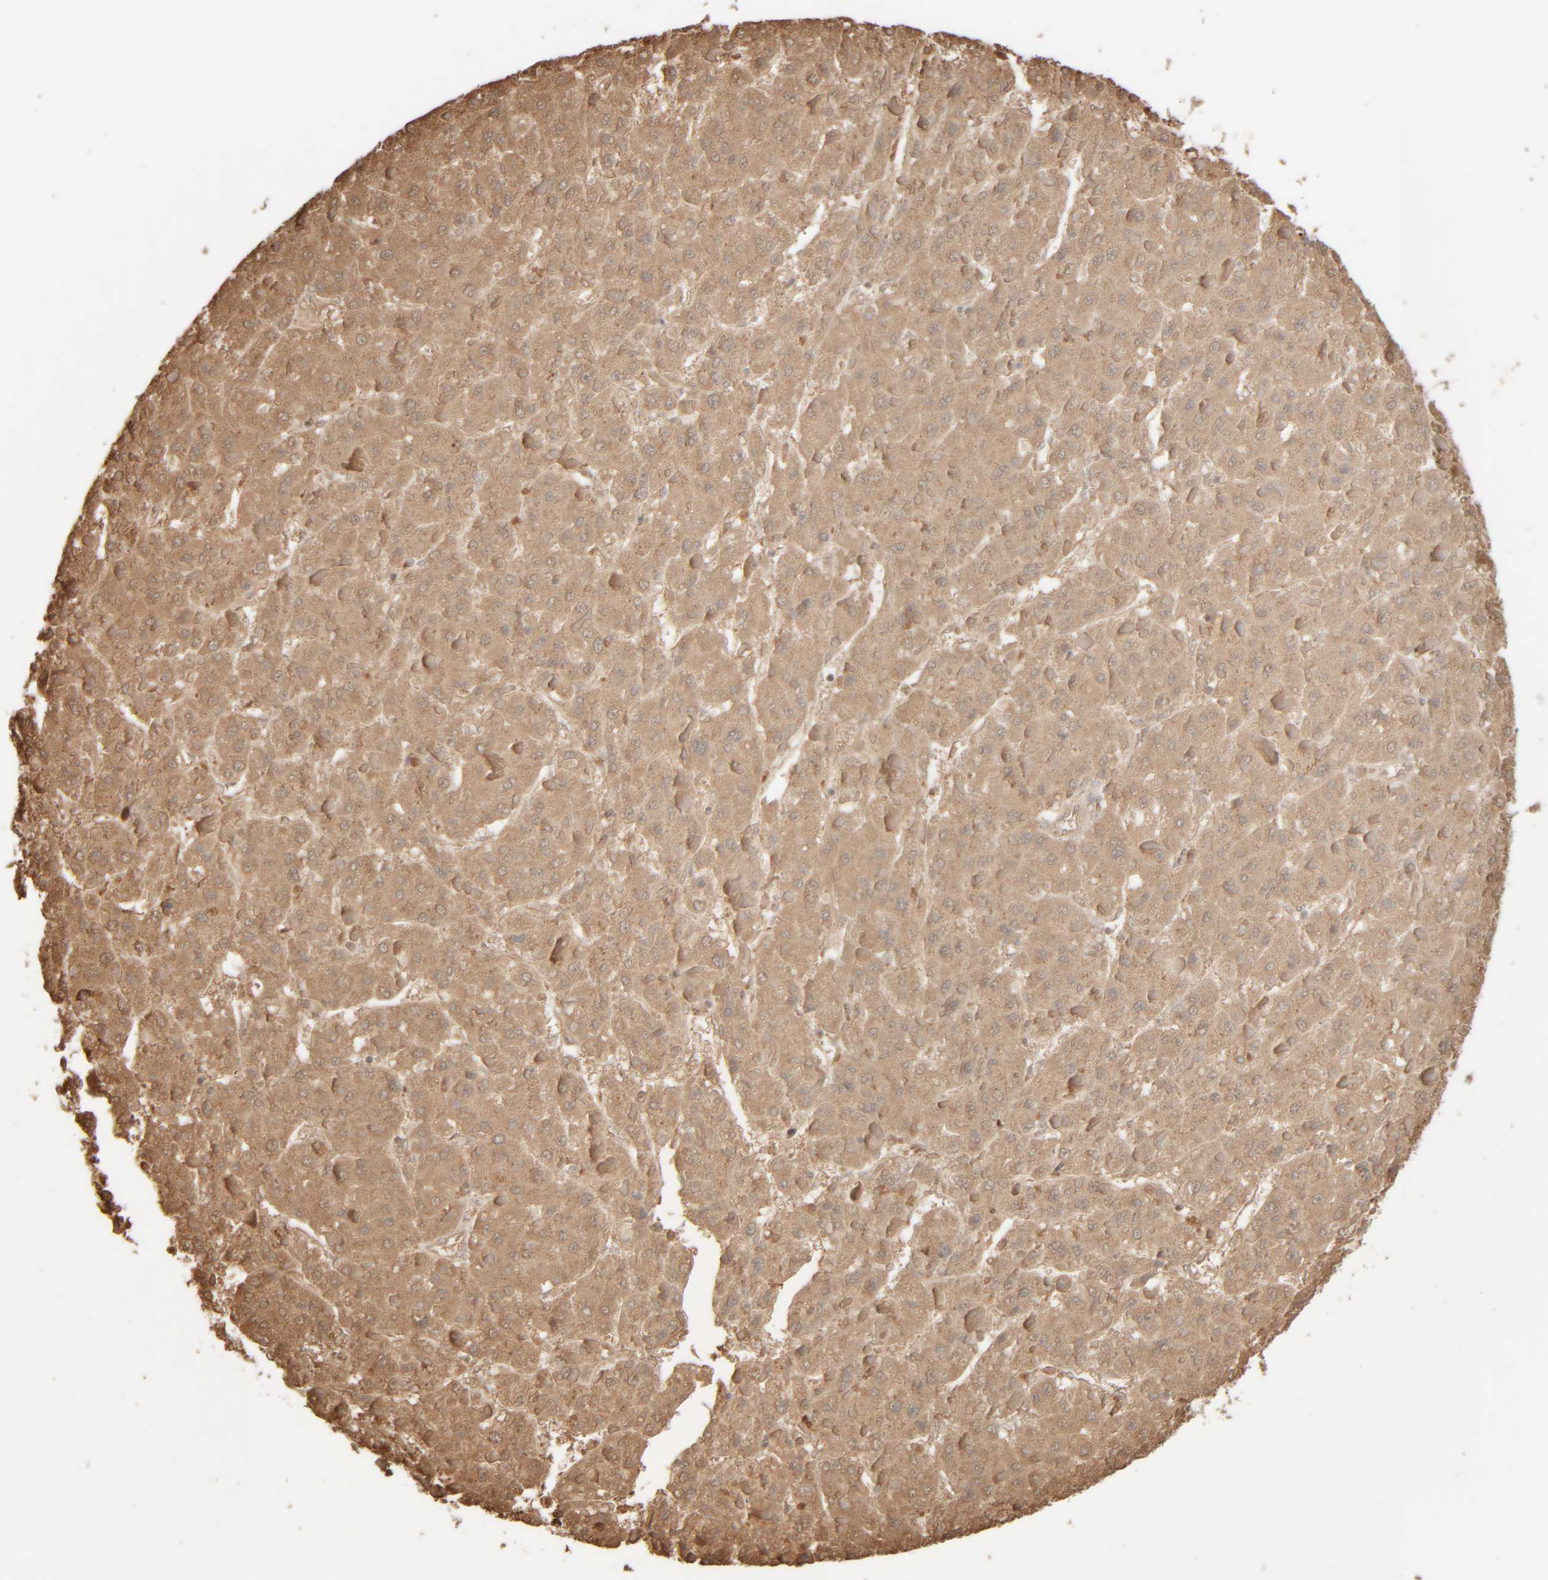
{"staining": {"intensity": "weak", "quantity": ">75%", "location": "cytoplasmic/membranous"}, "tissue": "liver cancer", "cell_type": "Tumor cells", "image_type": "cancer", "snomed": [{"axis": "morphology", "description": "Carcinoma, Hepatocellular, NOS"}, {"axis": "topography", "description": "Liver"}], "caption": "Immunohistochemistry (IHC) photomicrograph of human liver hepatocellular carcinoma stained for a protein (brown), which demonstrates low levels of weak cytoplasmic/membranous expression in approximately >75% of tumor cells.", "gene": "RIDA", "patient": {"sex": "female", "age": 73}}